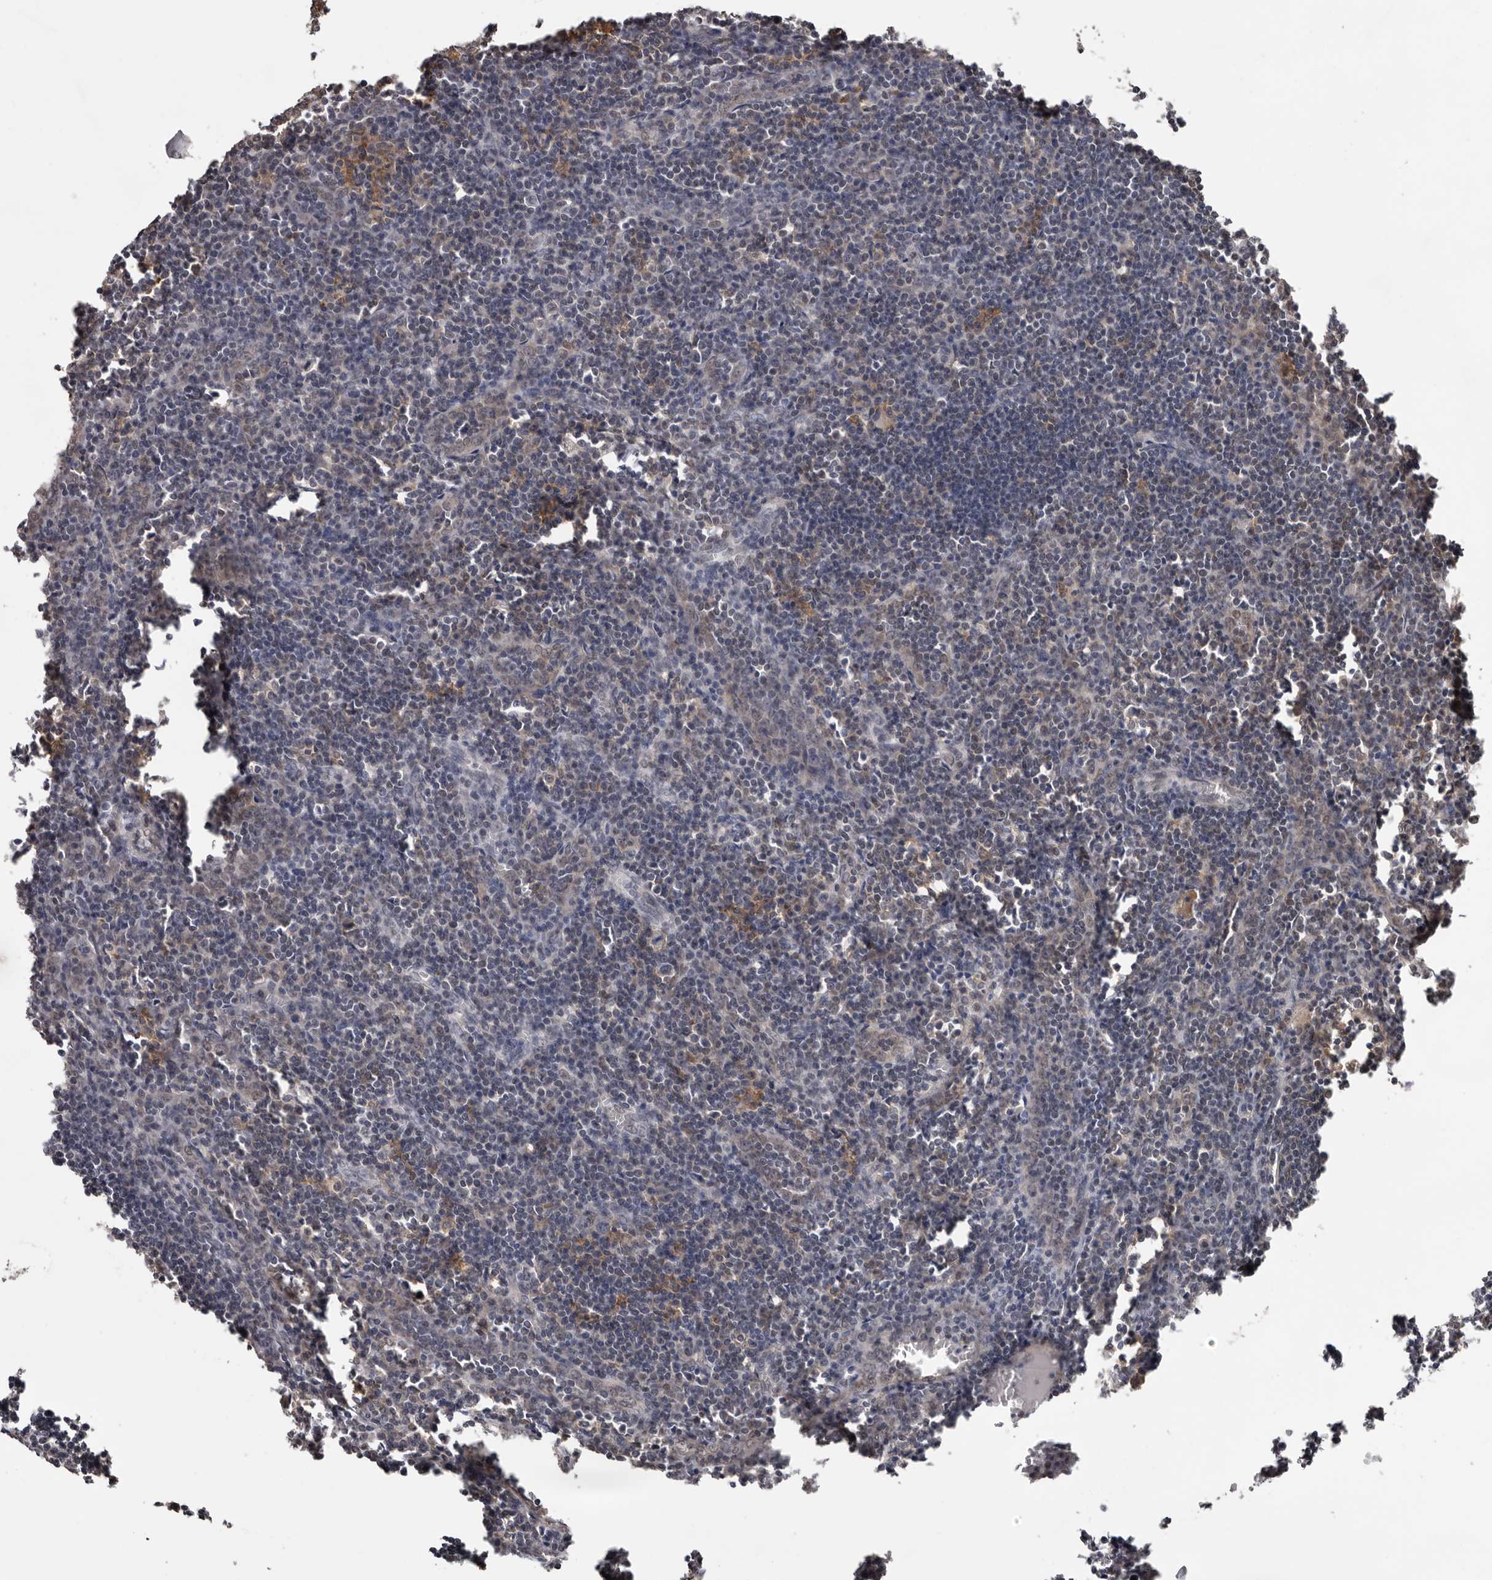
{"staining": {"intensity": "moderate", "quantity": "25%-75%", "location": "cytoplasmic/membranous"}, "tissue": "lymph node", "cell_type": "Germinal center cells", "image_type": "normal", "snomed": [{"axis": "morphology", "description": "Normal tissue, NOS"}, {"axis": "morphology", "description": "Malignant melanoma, Metastatic site"}, {"axis": "topography", "description": "Lymph node"}], "caption": "Approximately 25%-75% of germinal center cells in unremarkable lymph node demonstrate moderate cytoplasmic/membranous protein positivity as visualized by brown immunohistochemical staining.", "gene": "MOGAT2", "patient": {"sex": "male", "age": 41}}